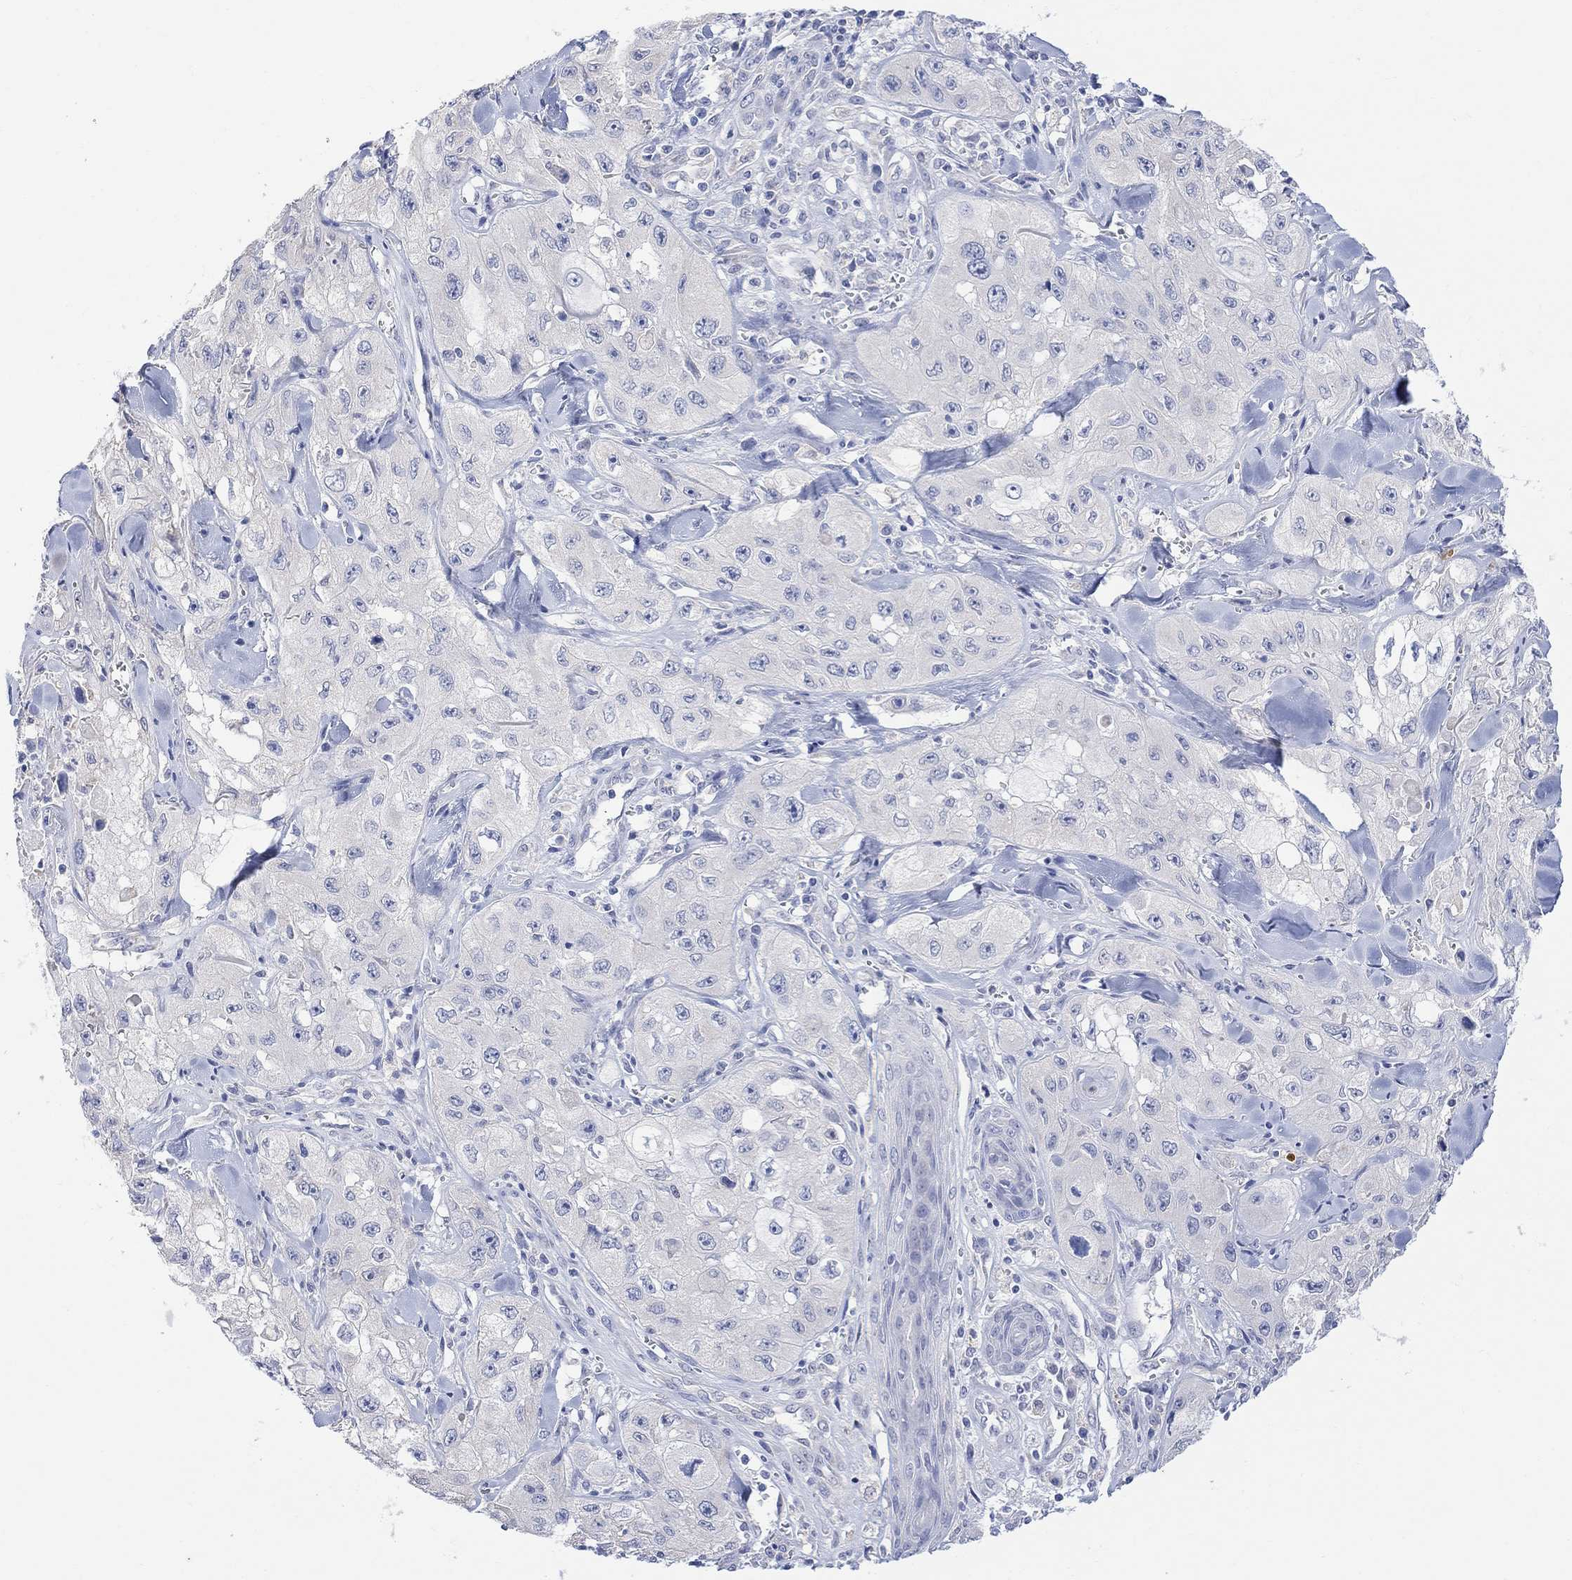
{"staining": {"intensity": "negative", "quantity": "none", "location": "none"}, "tissue": "skin cancer", "cell_type": "Tumor cells", "image_type": "cancer", "snomed": [{"axis": "morphology", "description": "Squamous cell carcinoma, NOS"}, {"axis": "topography", "description": "Skin"}, {"axis": "topography", "description": "Subcutis"}], "caption": "DAB immunohistochemical staining of human skin squamous cell carcinoma reveals no significant expression in tumor cells.", "gene": "FBP2", "patient": {"sex": "male", "age": 73}}